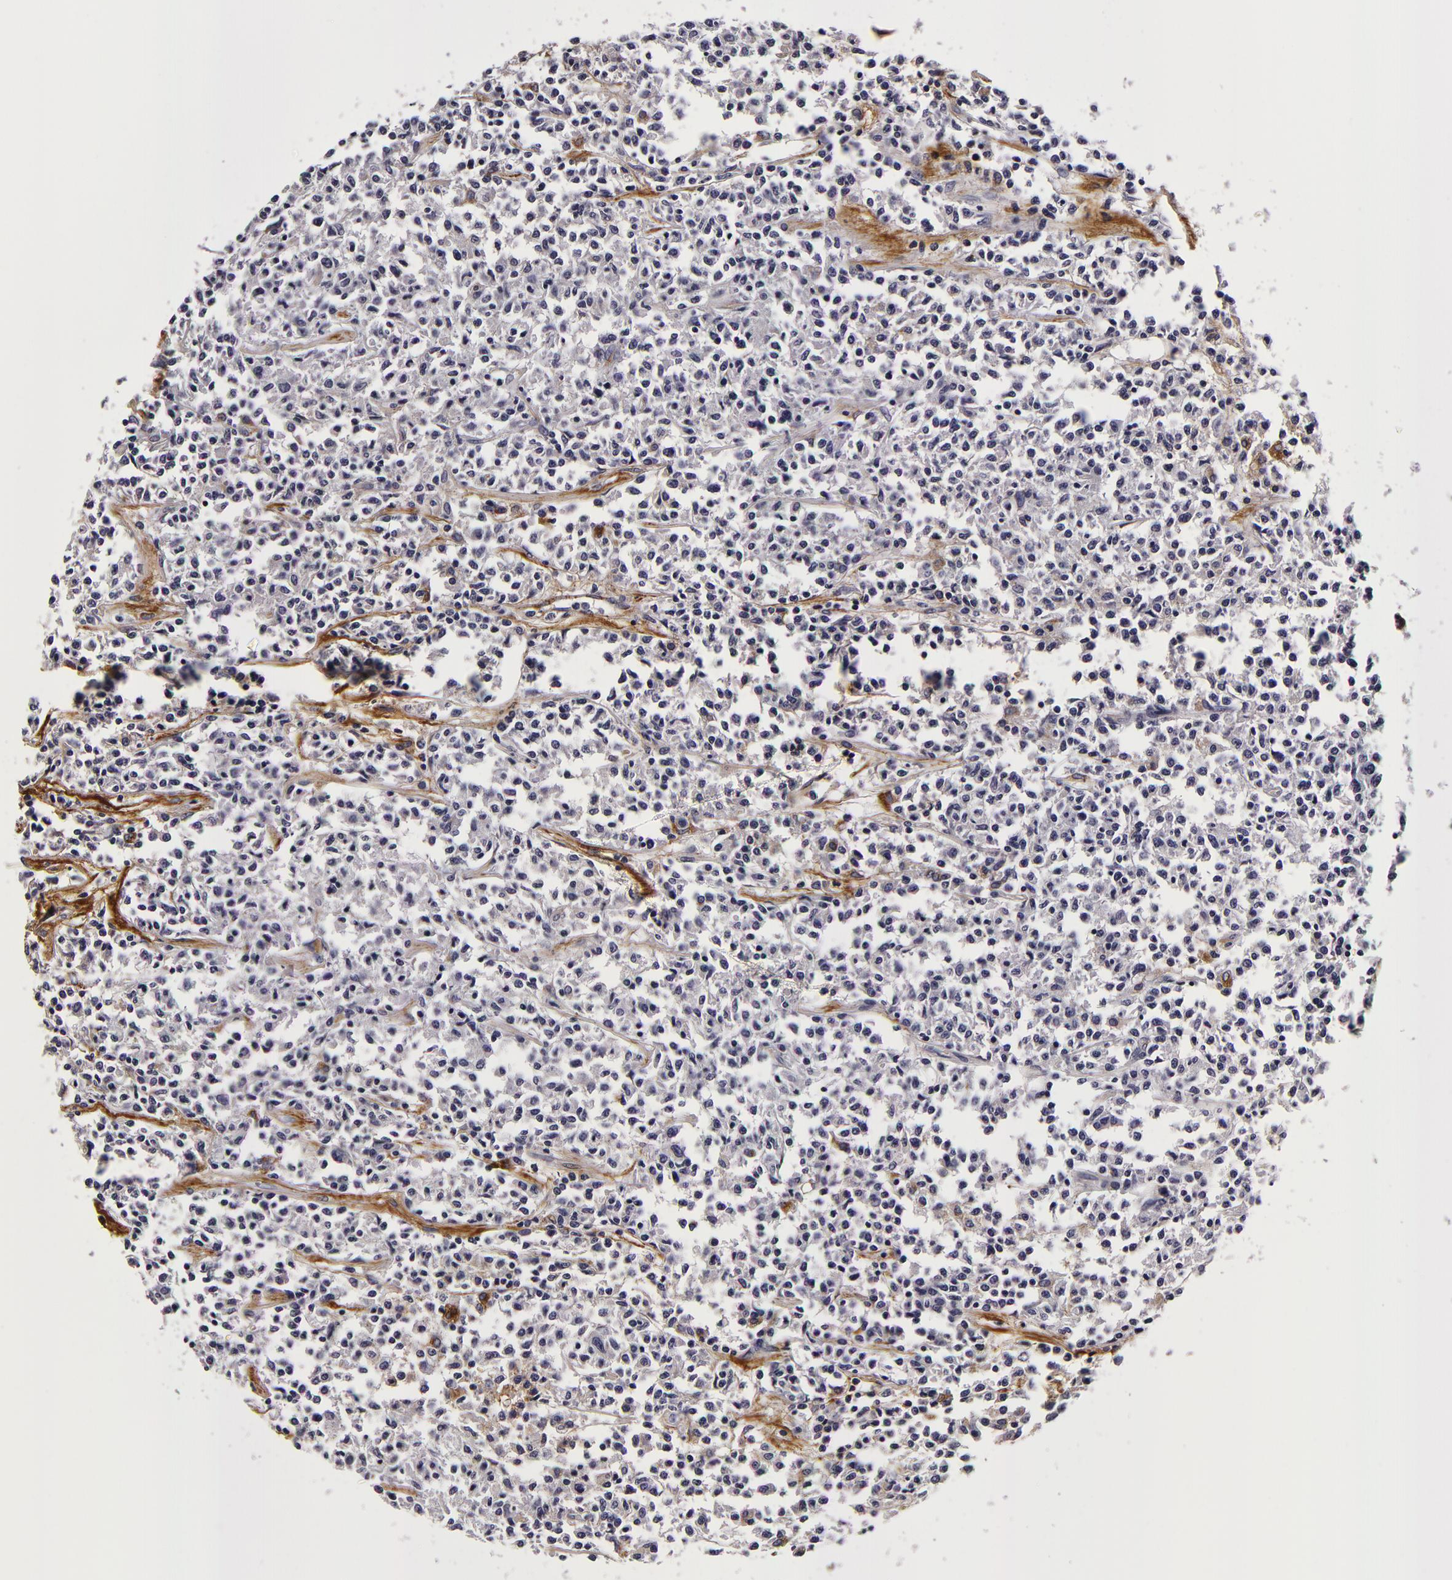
{"staining": {"intensity": "negative", "quantity": "none", "location": "none"}, "tissue": "lymphoma", "cell_type": "Tumor cells", "image_type": "cancer", "snomed": [{"axis": "morphology", "description": "Malignant lymphoma, non-Hodgkin's type, Low grade"}, {"axis": "topography", "description": "Small intestine"}], "caption": "Histopathology image shows no significant protein expression in tumor cells of malignant lymphoma, non-Hodgkin's type (low-grade).", "gene": "LGALS3BP", "patient": {"sex": "female", "age": 59}}